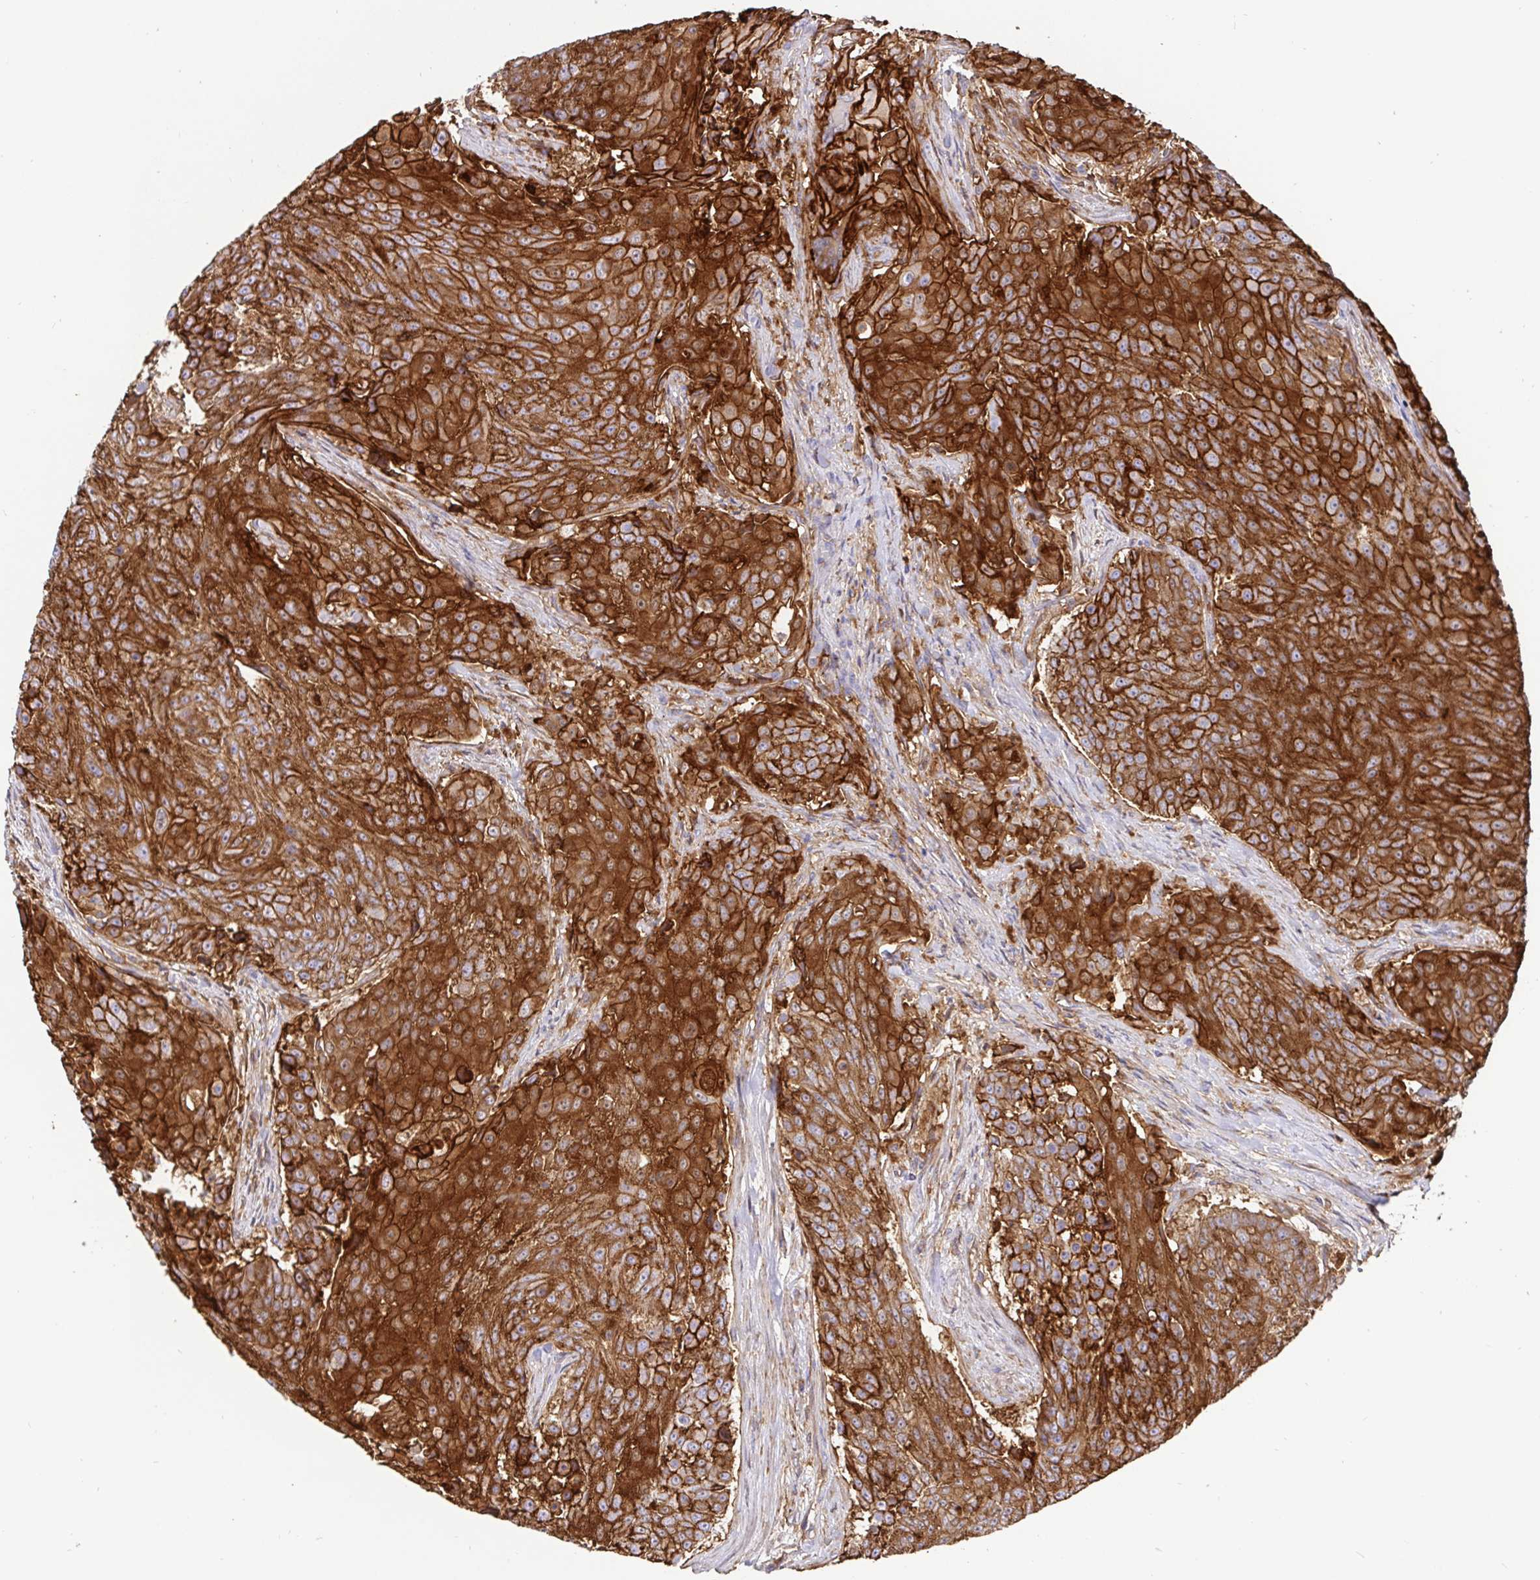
{"staining": {"intensity": "strong", "quantity": ">75%", "location": "cytoplasmic/membranous"}, "tissue": "urothelial cancer", "cell_type": "Tumor cells", "image_type": "cancer", "snomed": [{"axis": "morphology", "description": "Urothelial carcinoma, High grade"}, {"axis": "topography", "description": "Urinary bladder"}], "caption": "Protein staining of urothelial cancer tissue reveals strong cytoplasmic/membranous staining in approximately >75% of tumor cells.", "gene": "ANXA2", "patient": {"sex": "female", "age": 63}}